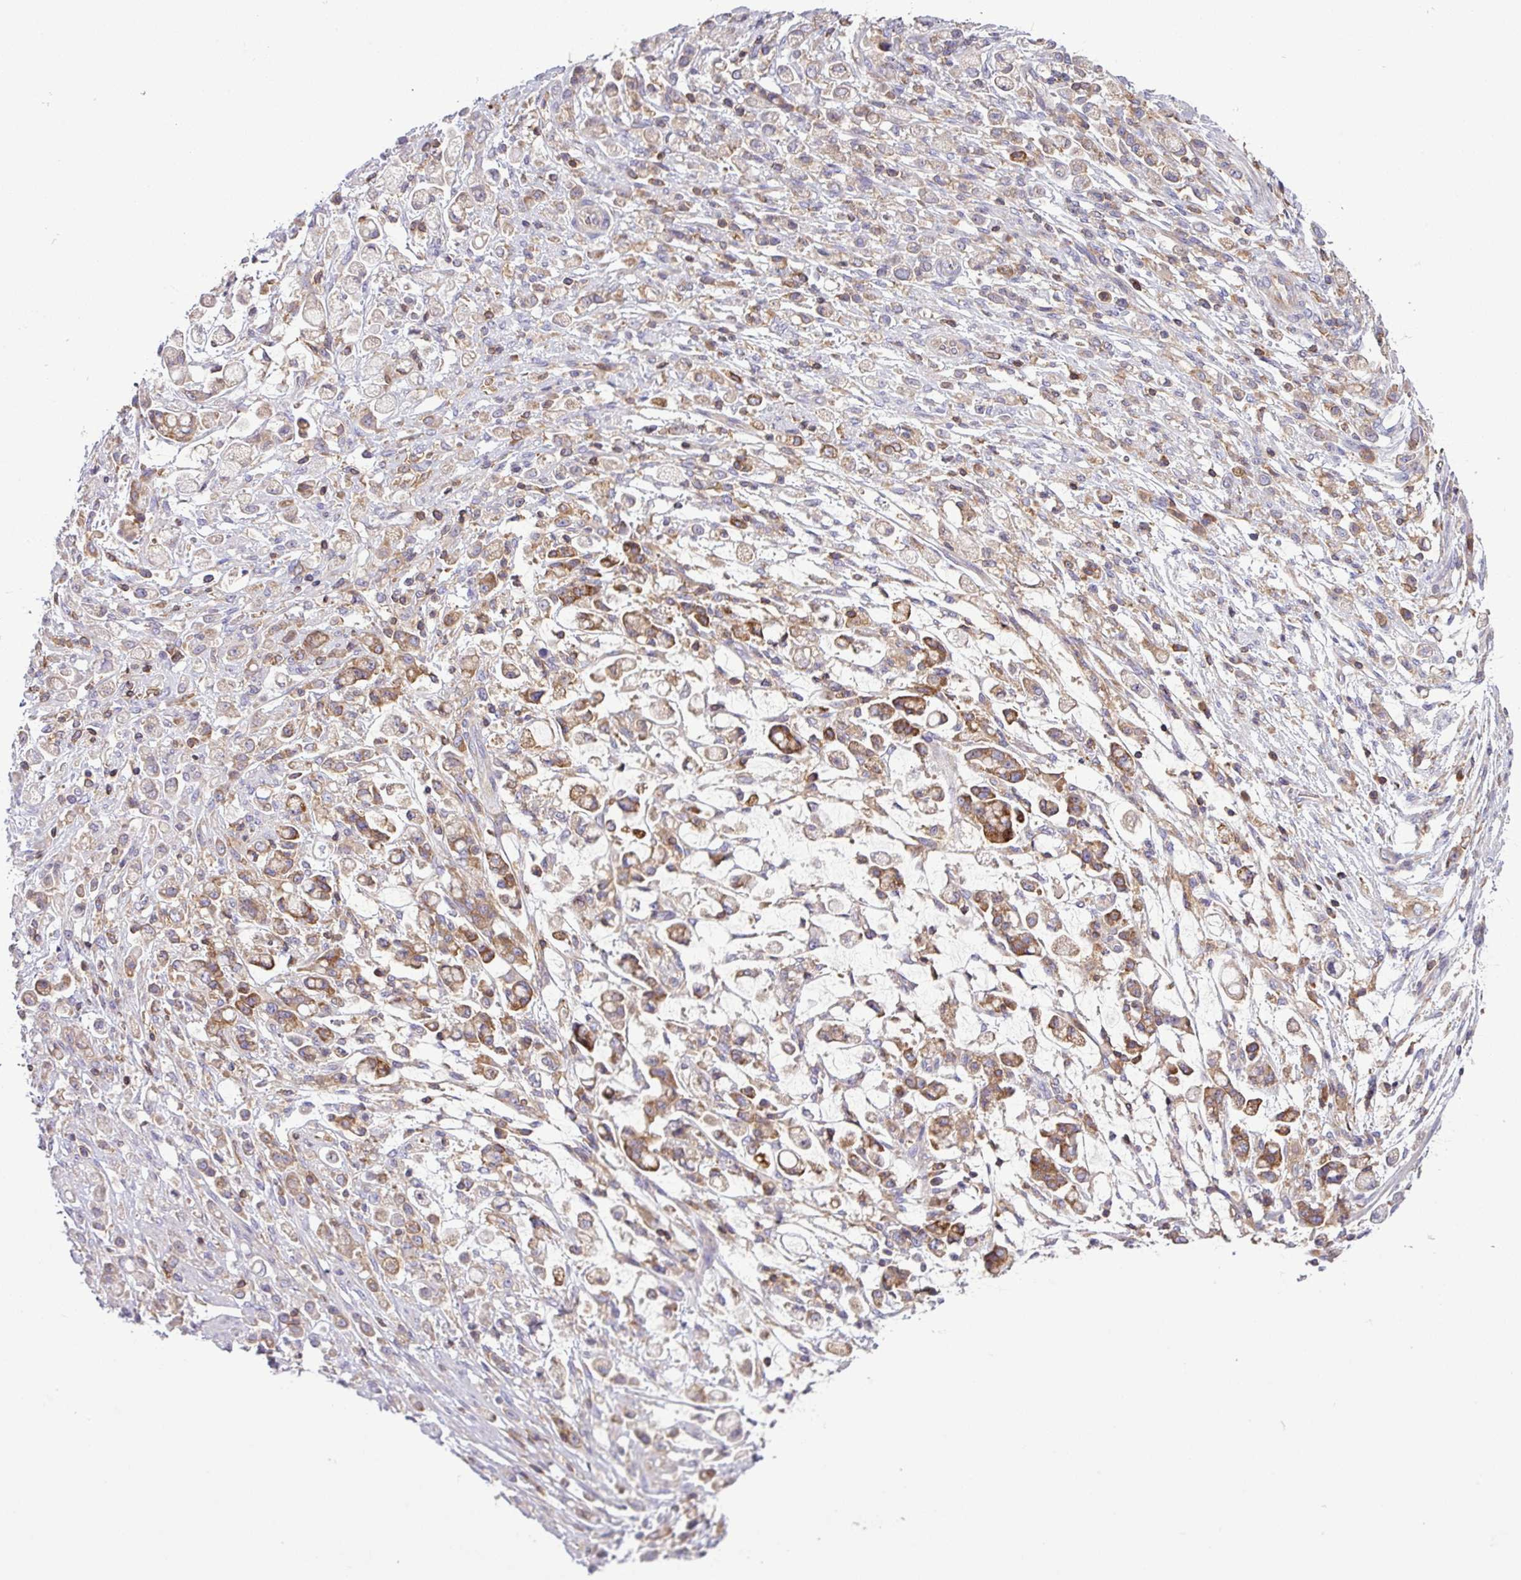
{"staining": {"intensity": "moderate", "quantity": ">75%", "location": "cytoplasmic/membranous"}, "tissue": "stomach cancer", "cell_type": "Tumor cells", "image_type": "cancer", "snomed": [{"axis": "morphology", "description": "Adenocarcinoma, NOS"}, {"axis": "topography", "description": "Stomach"}], "caption": "This is a histology image of immunohistochemistry staining of stomach adenocarcinoma, which shows moderate expression in the cytoplasmic/membranous of tumor cells.", "gene": "LRRC74B", "patient": {"sex": "female", "age": 60}}